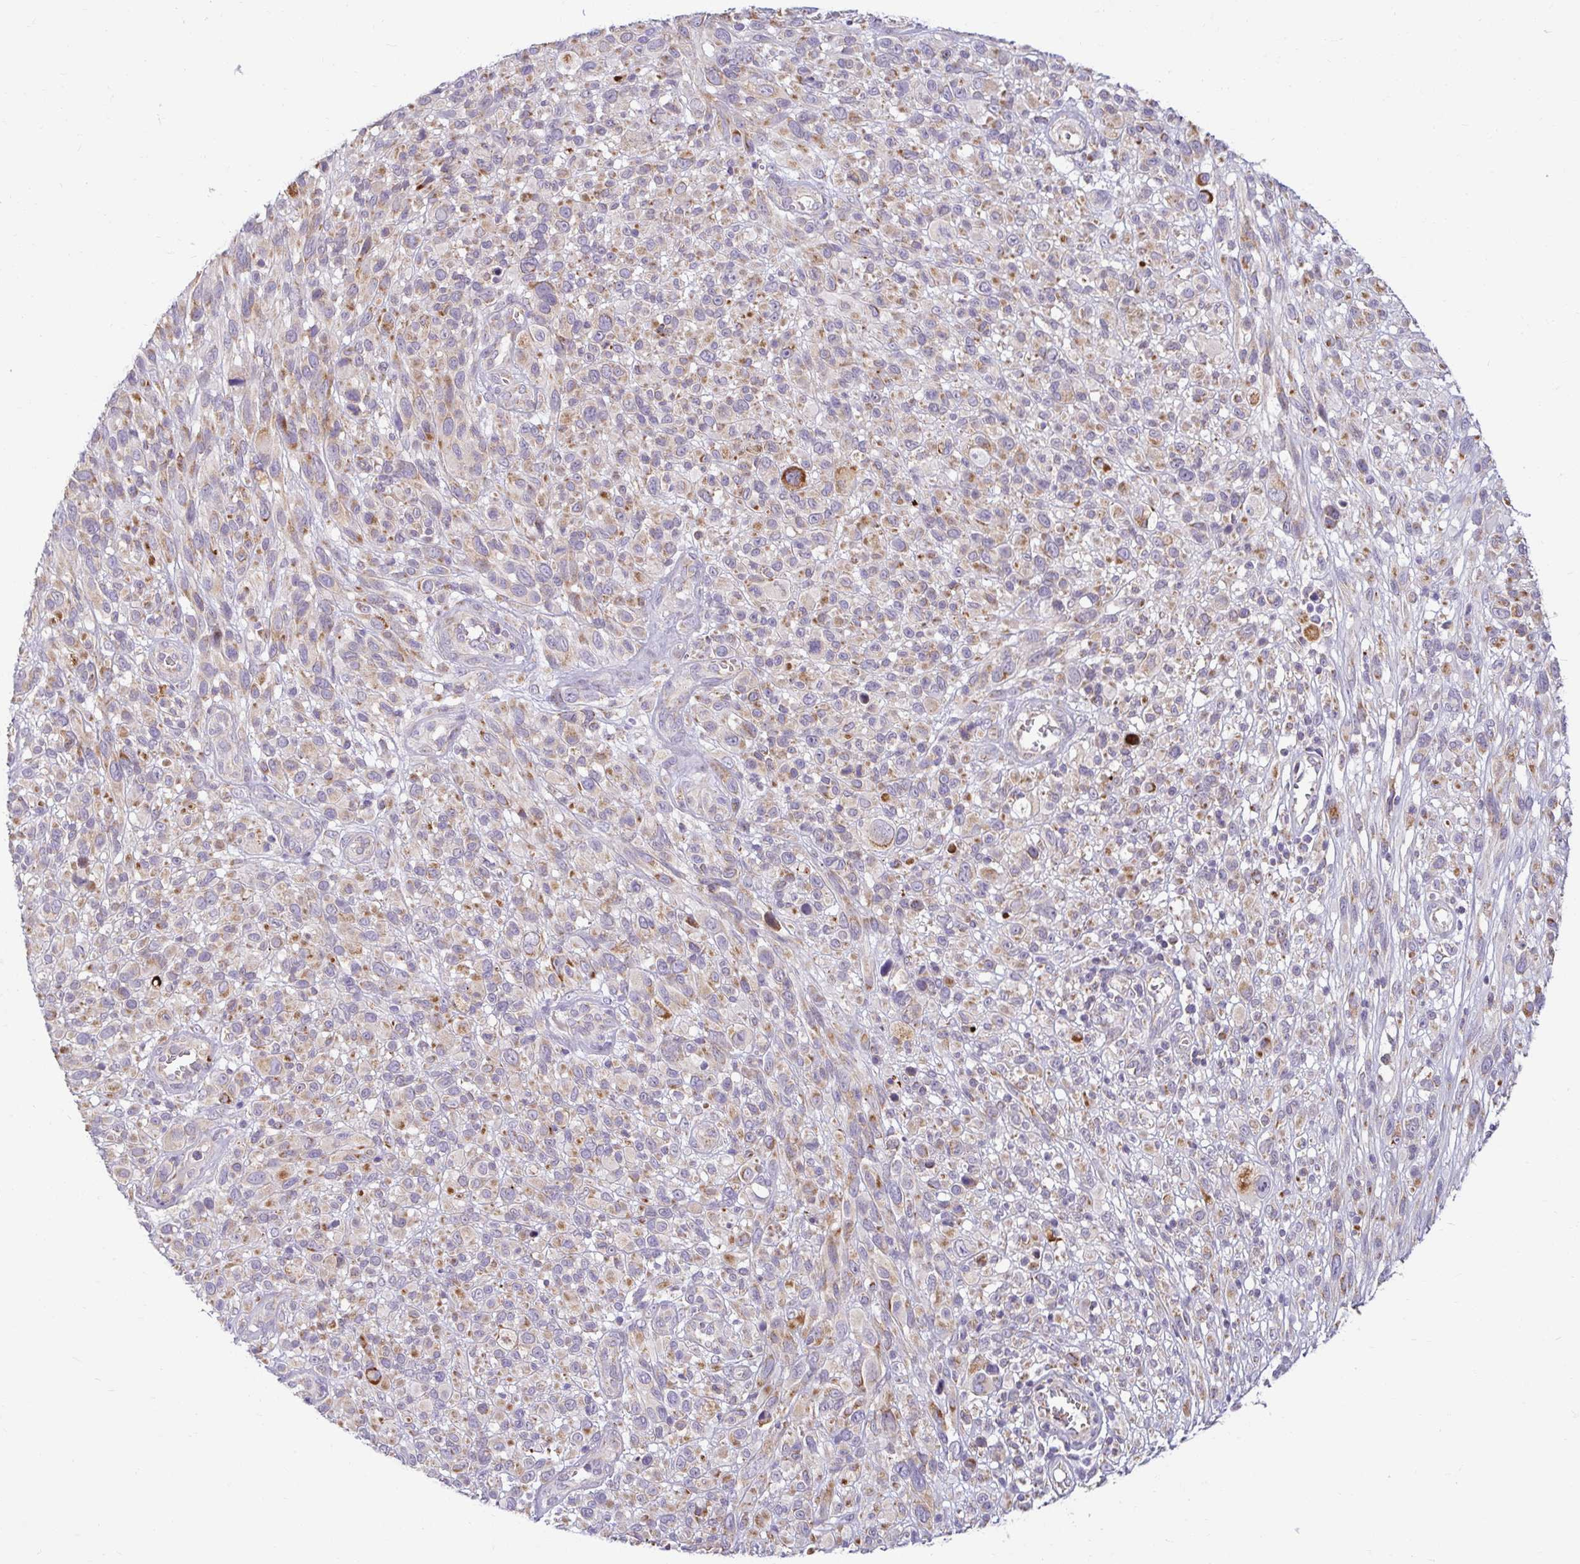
{"staining": {"intensity": "moderate", "quantity": "25%-75%", "location": "cytoplasmic/membranous"}, "tissue": "melanoma", "cell_type": "Tumor cells", "image_type": "cancer", "snomed": [{"axis": "morphology", "description": "Malignant melanoma, NOS"}, {"axis": "topography", "description": "Skin"}], "caption": "Immunohistochemistry staining of malignant melanoma, which displays medium levels of moderate cytoplasmic/membranous expression in approximately 25%-75% of tumor cells indicating moderate cytoplasmic/membranous protein expression. The staining was performed using DAB (3,3'-diaminobenzidine) (brown) for protein detection and nuclei were counterstained in hematoxylin (blue).", "gene": "SKP2", "patient": {"sex": "male", "age": 68}}